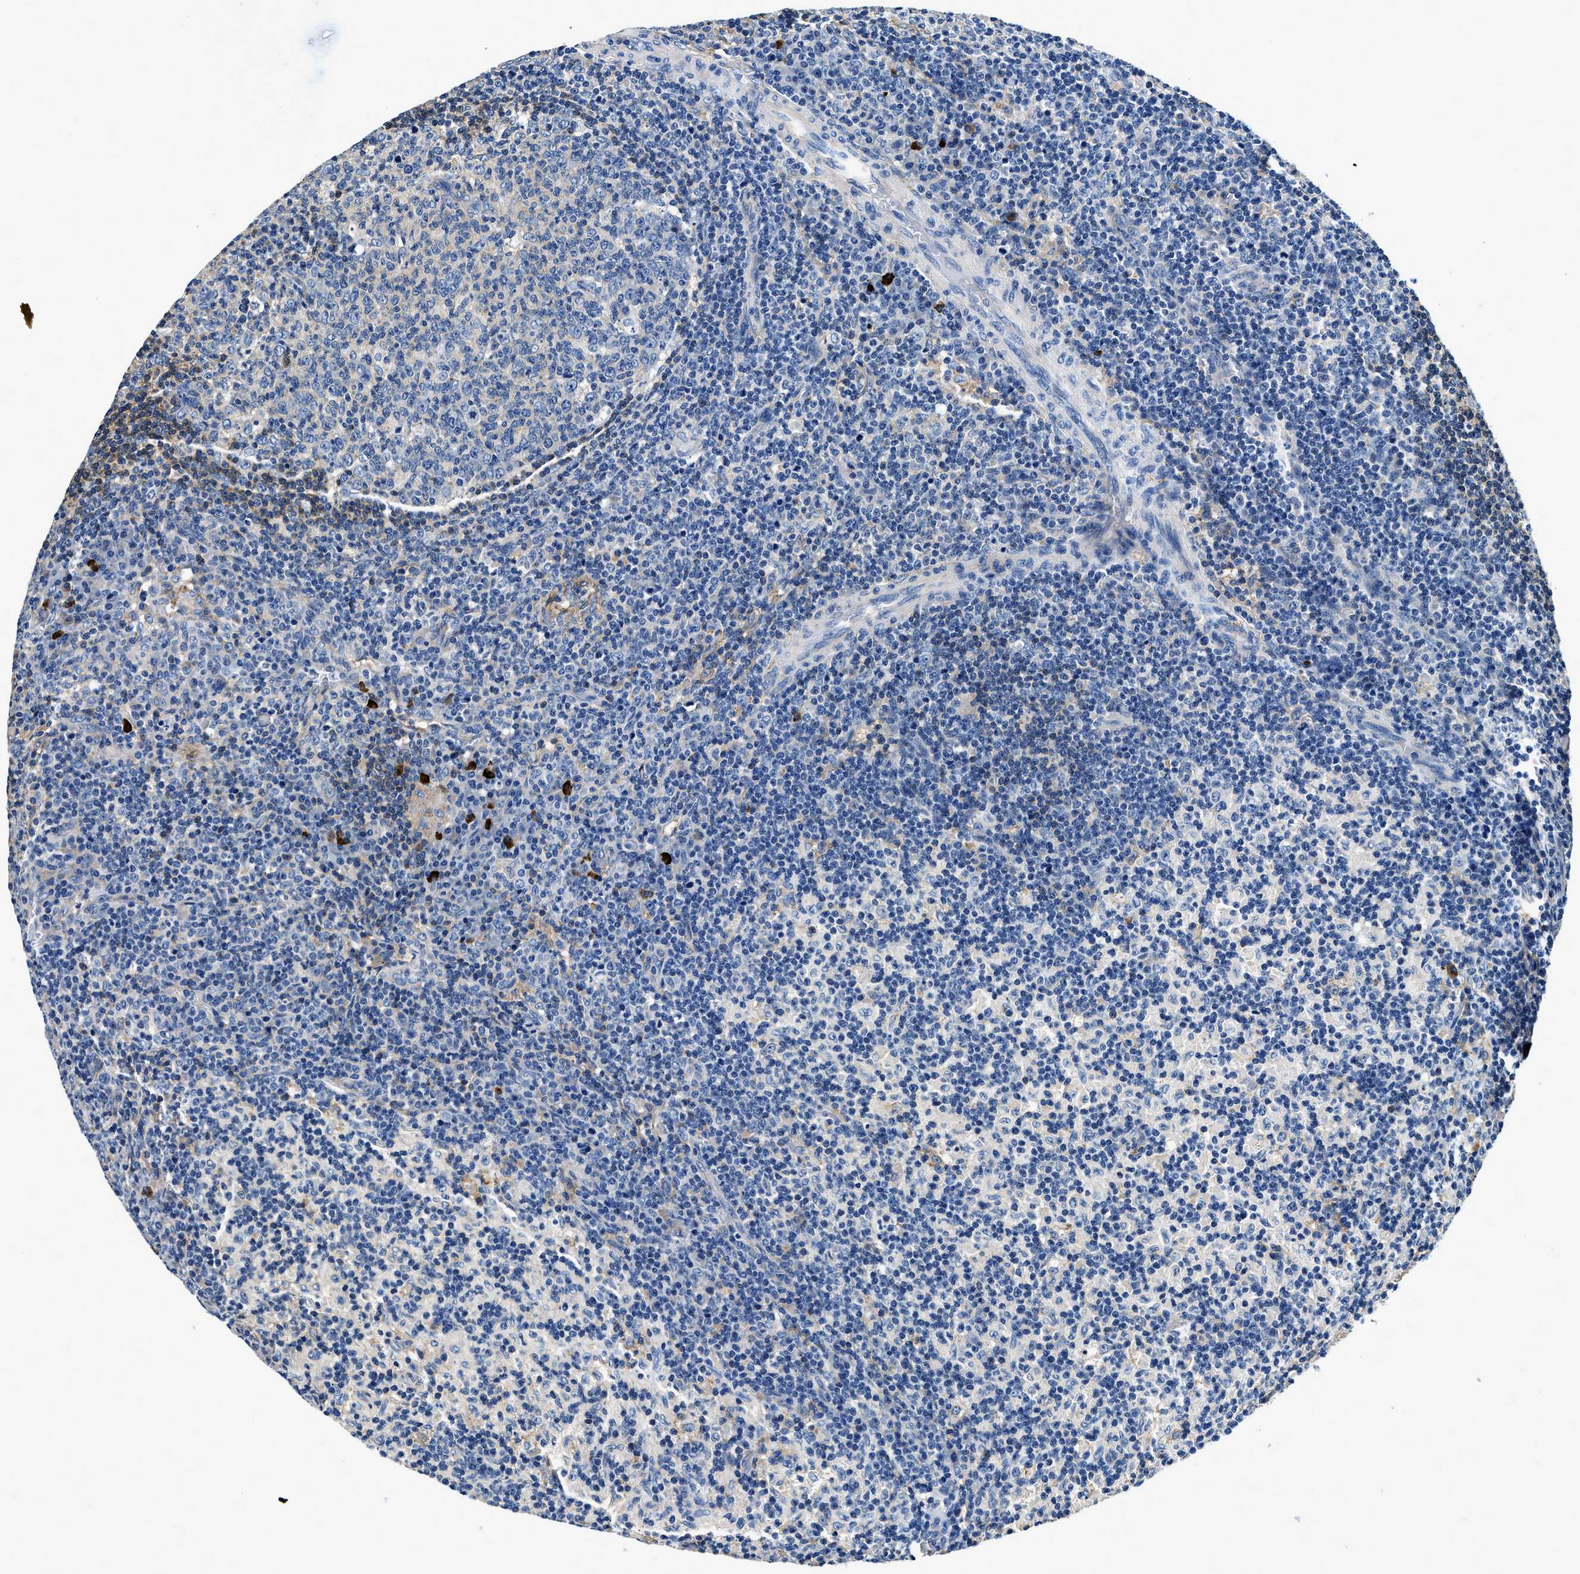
{"staining": {"intensity": "weak", "quantity": "25%-75%", "location": "cytoplasmic/membranous"}, "tissue": "lymph node", "cell_type": "Germinal center cells", "image_type": "normal", "snomed": [{"axis": "morphology", "description": "Normal tissue, NOS"}, {"axis": "morphology", "description": "Inflammation, NOS"}, {"axis": "topography", "description": "Lymph node"}], "caption": "Brown immunohistochemical staining in unremarkable human lymph node exhibits weak cytoplasmic/membranous staining in approximately 25%-75% of germinal center cells. (brown staining indicates protein expression, while blue staining denotes nuclei).", "gene": "ZFAND3", "patient": {"sex": "male", "age": 55}}